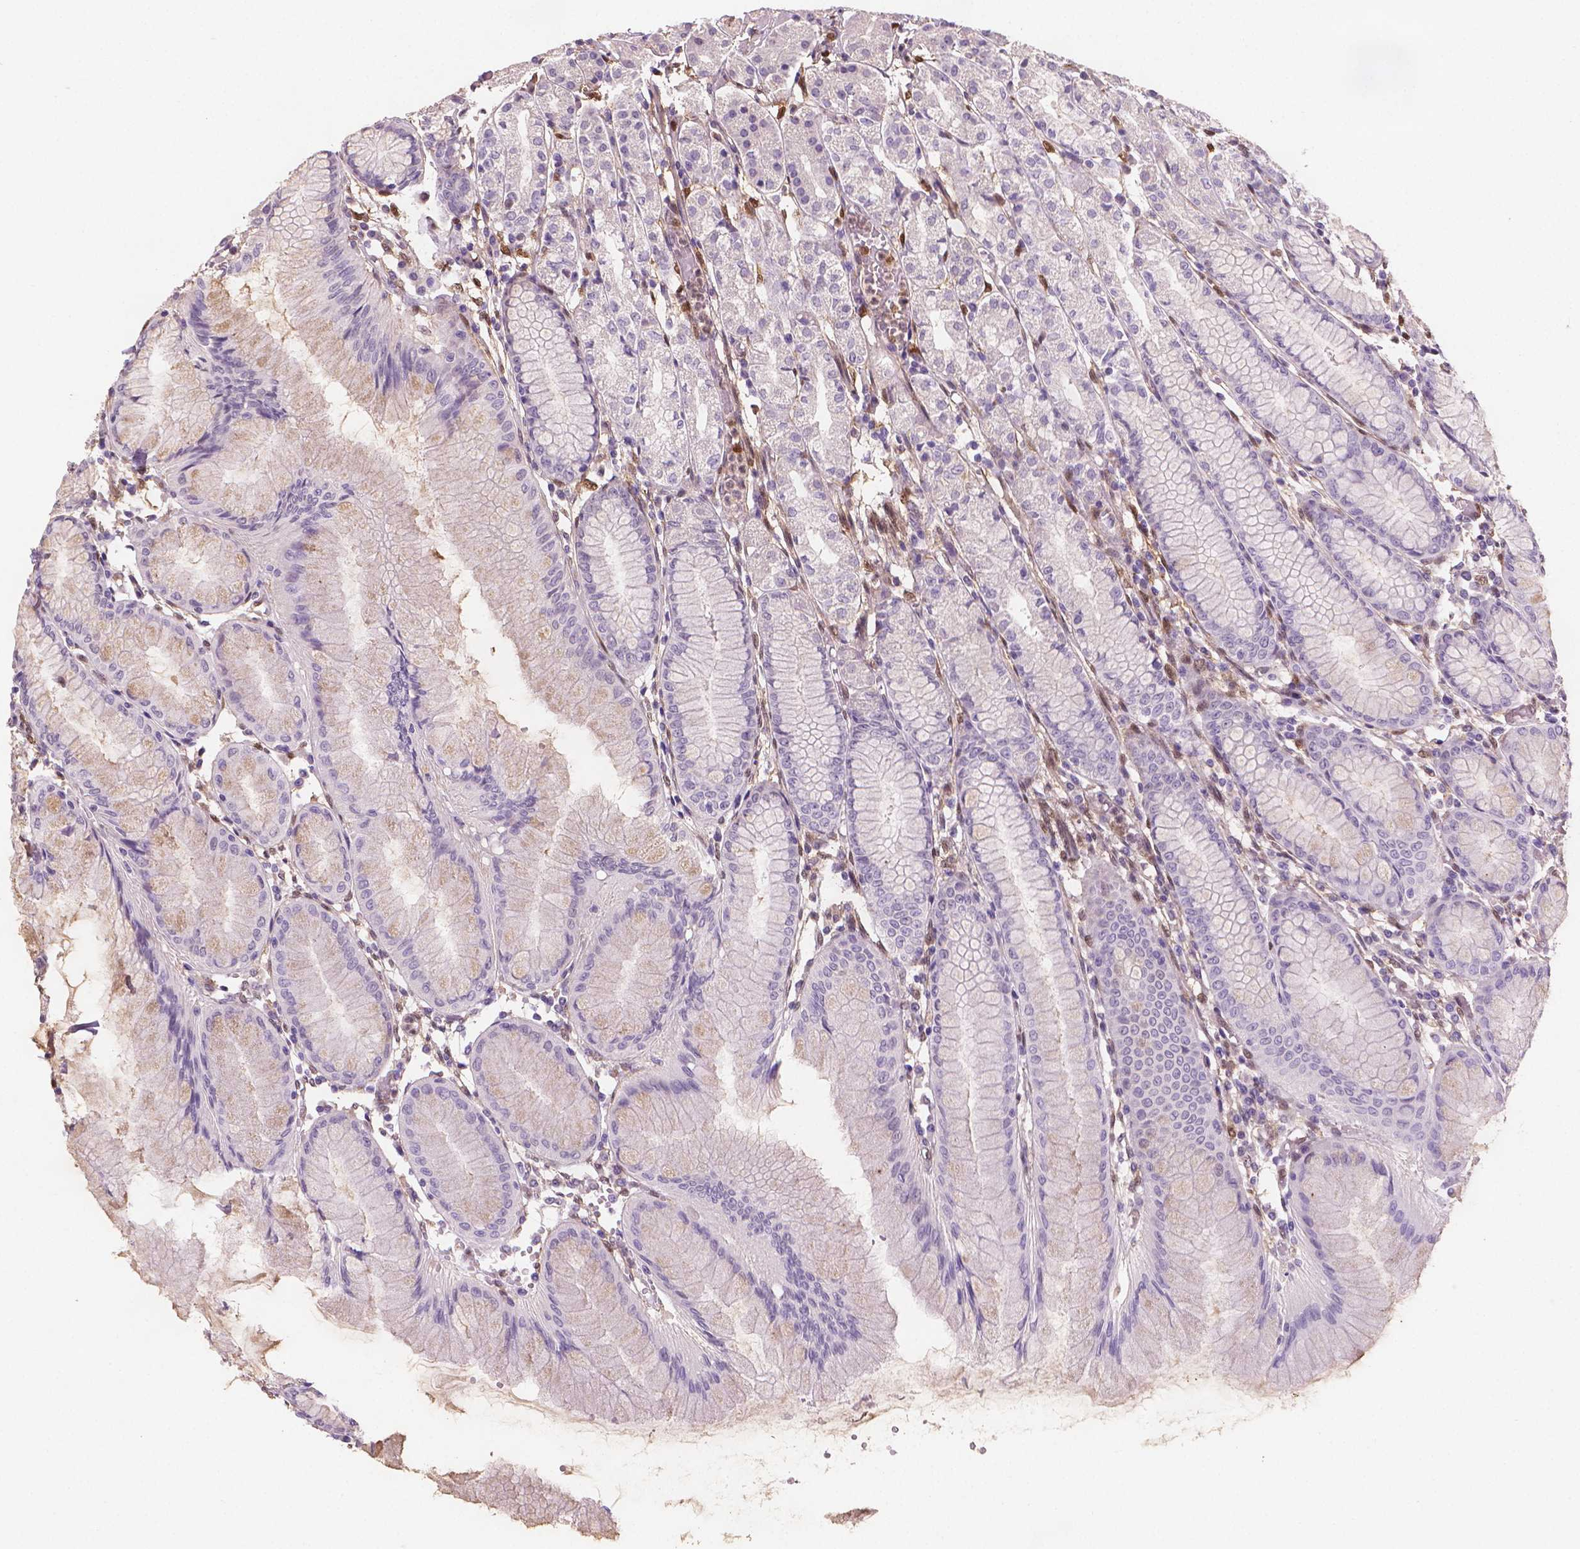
{"staining": {"intensity": "weak", "quantity": "<25%", "location": "cytoplasmic/membranous"}, "tissue": "stomach", "cell_type": "Glandular cells", "image_type": "normal", "snomed": [{"axis": "morphology", "description": "Normal tissue, NOS"}, {"axis": "topography", "description": "Stomach"}], "caption": "Immunohistochemistry (IHC) histopathology image of normal stomach: stomach stained with DAB reveals no significant protein staining in glandular cells.", "gene": "TNFAIP2", "patient": {"sex": "female", "age": 57}}